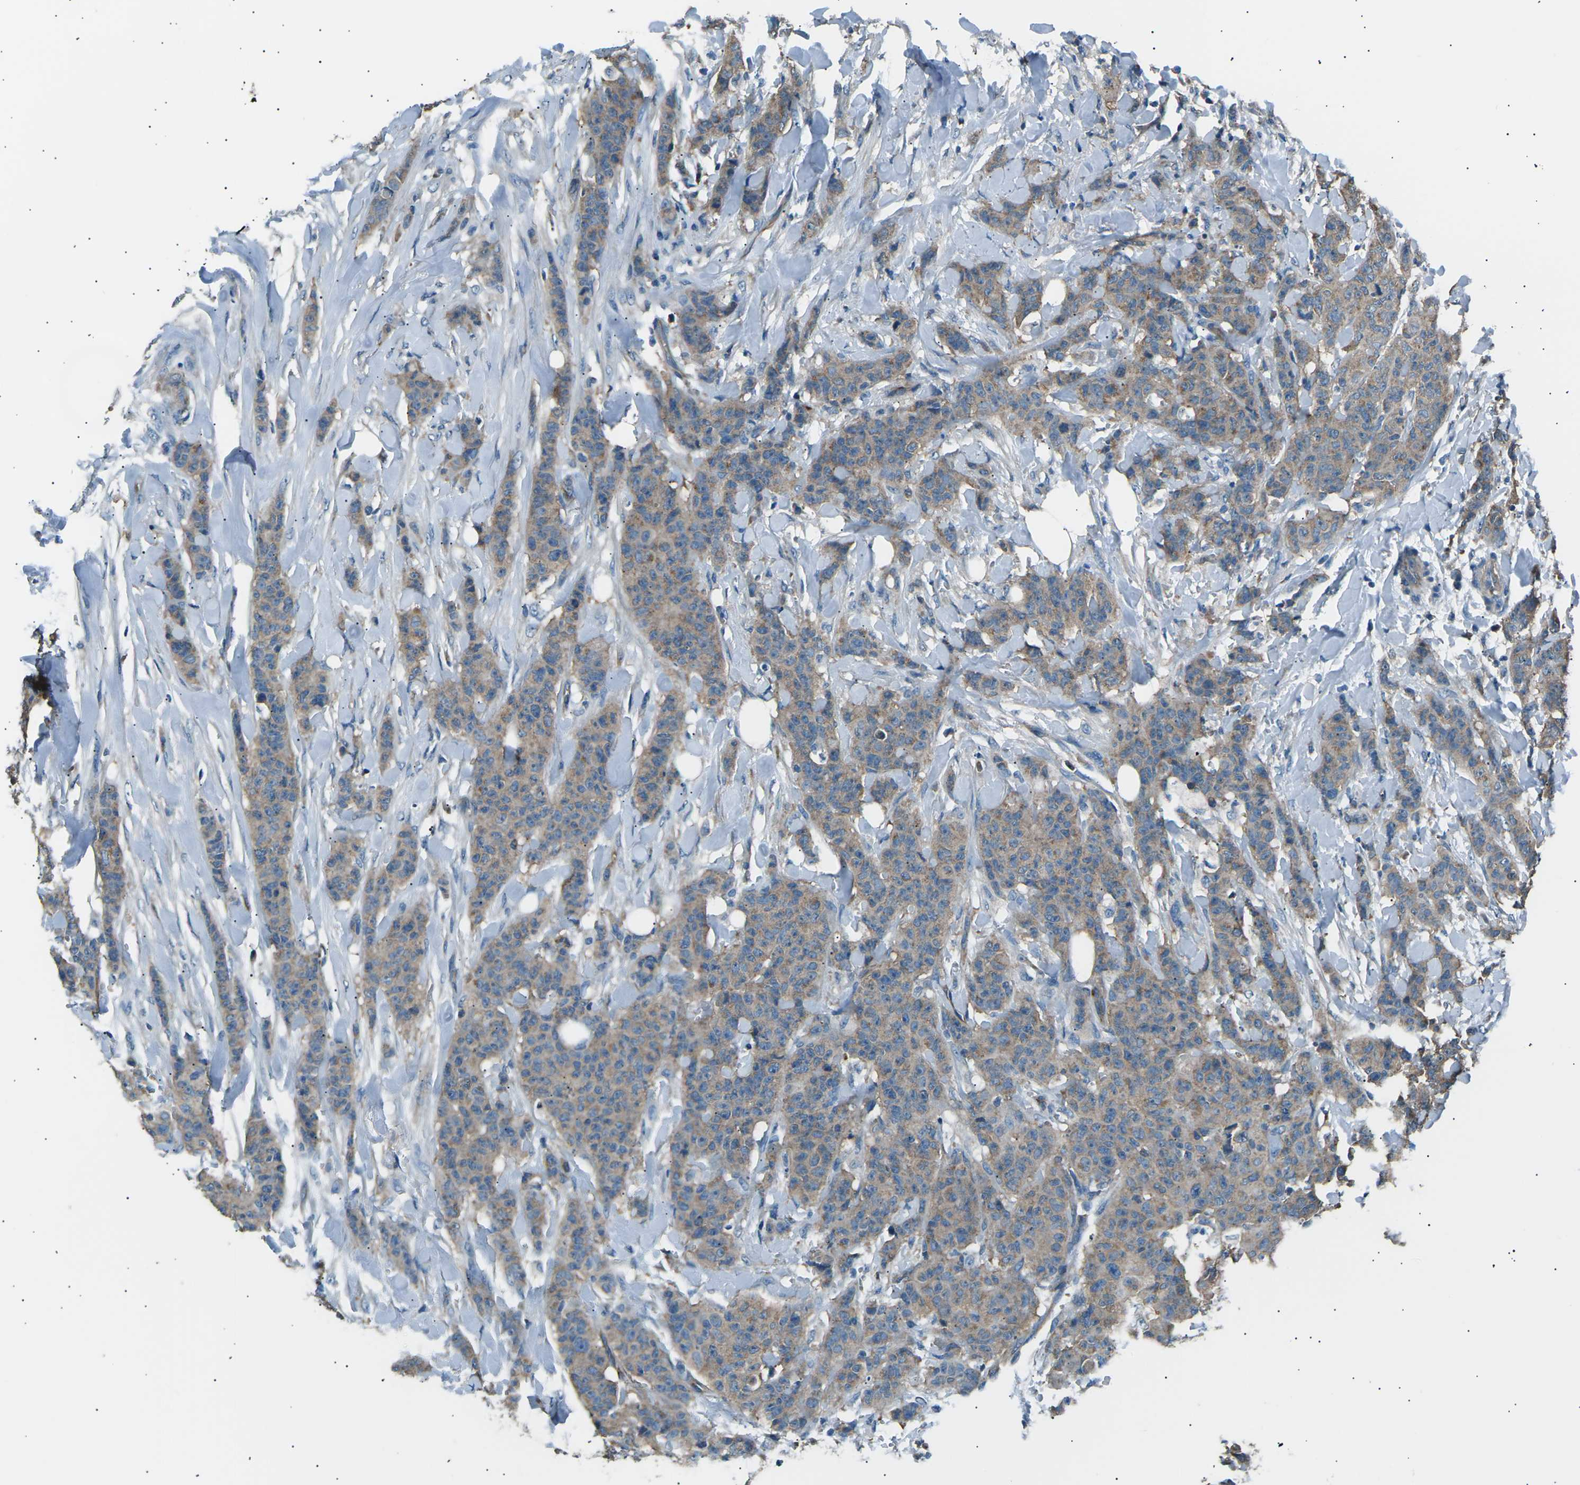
{"staining": {"intensity": "moderate", "quantity": ">75%", "location": "cytoplasmic/membranous"}, "tissue": "breast cancer", "cell_type": "Tumor cells", "image_type": "cancer", "snomed": [{"axis": "morphology", "description": "Normal tissue, NOS"}, {"axis": "morphology", "description": "Duct carcinoma"}, {"axis": "topography", "description": "Breast"}], "caption": "DAB immunohistochemical staining of breast cancer (invasive ductal carcinoma) shows moderate cytoplasmic/membranous protein expression in about >75% of tumor cells.", "gene": "SLK", "patient": {"sex": "female", "age": 40}}